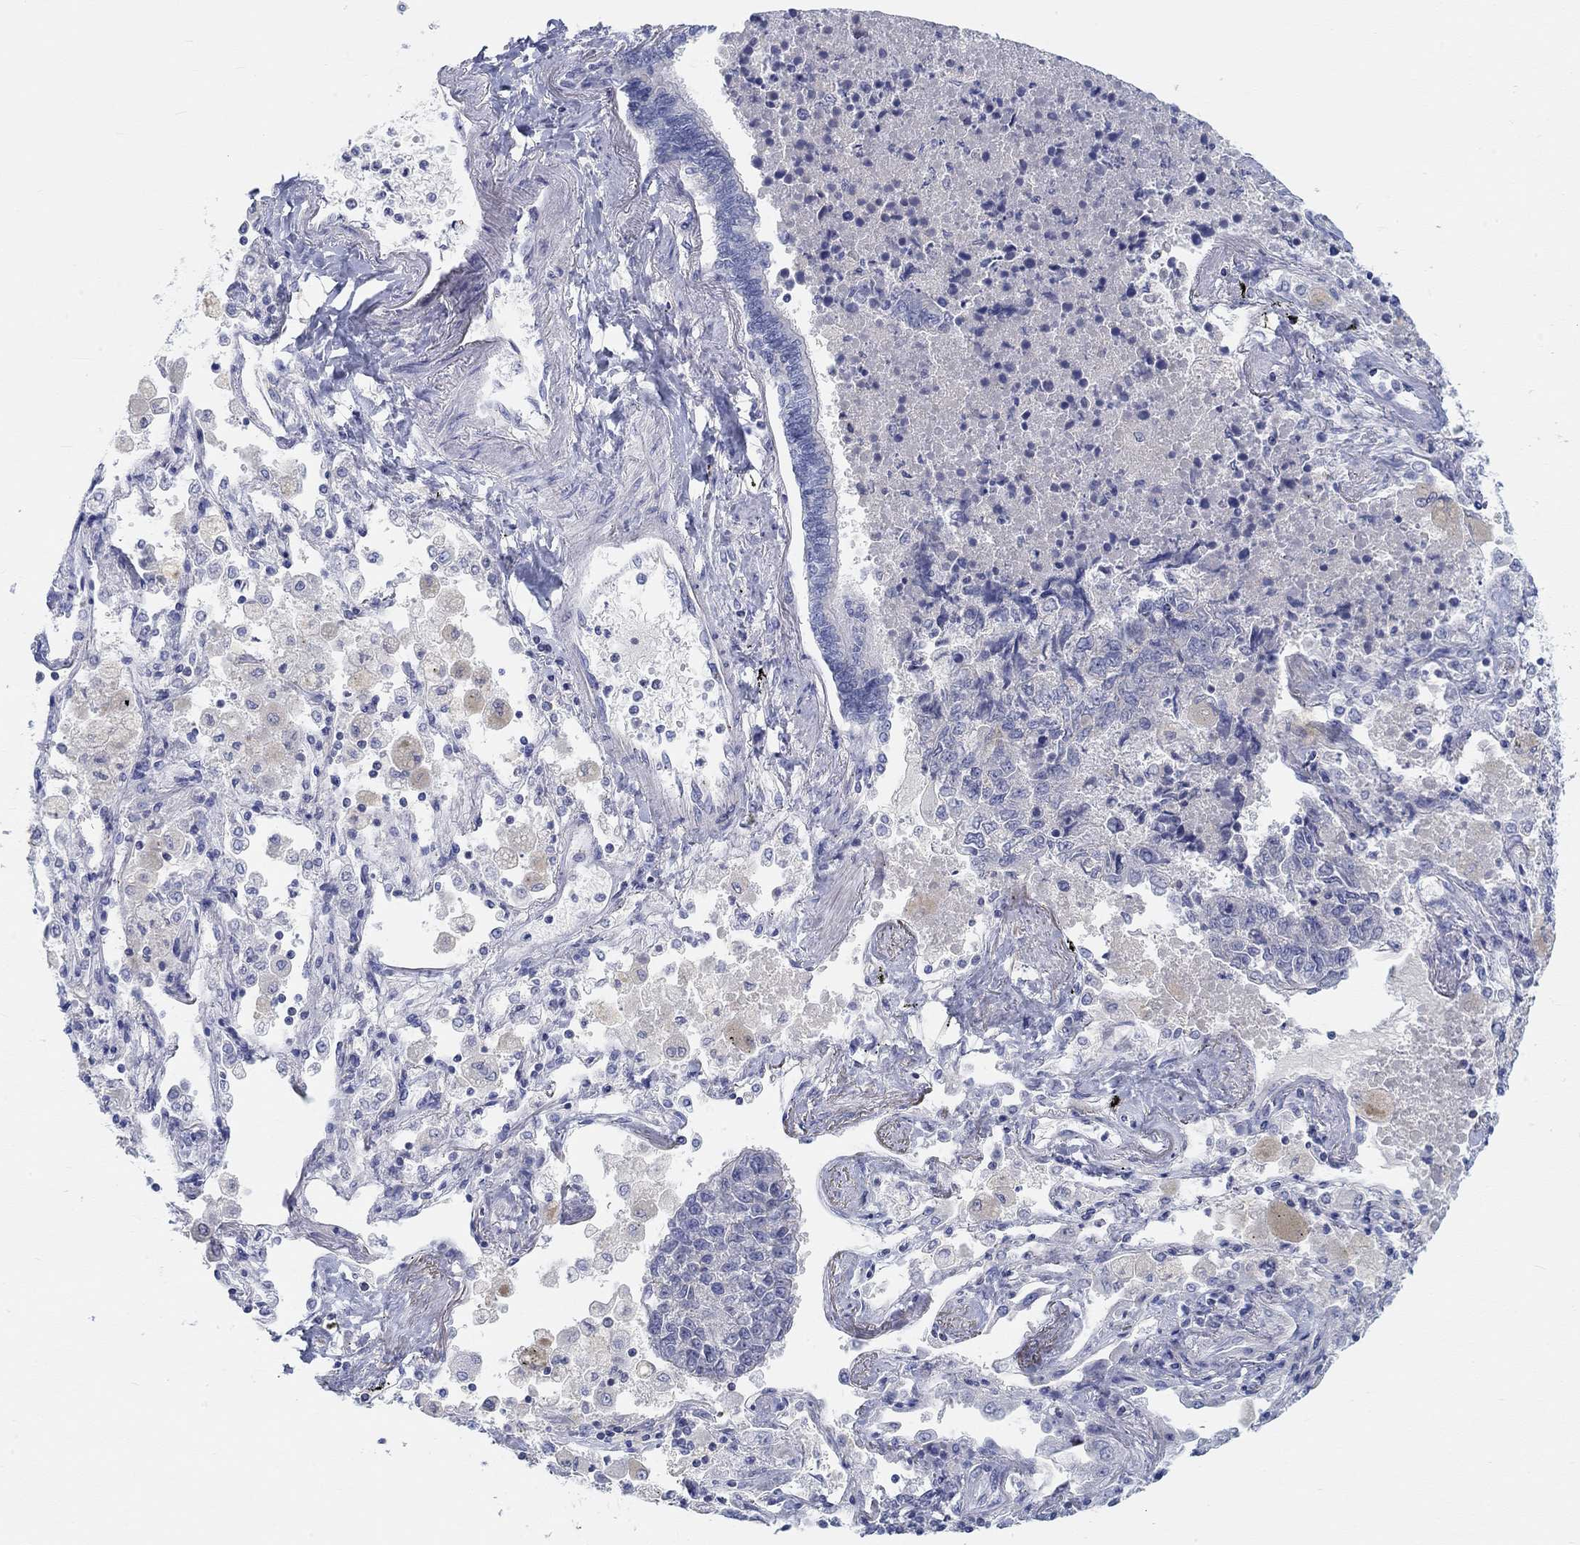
{"staining": {"intensity": "weak", "quantity": "<25%", "location": "cytoplasmic/membranous"}, "tissue": "lung cancer", "cell_type": "Tumor cells", "image_type": "cancer", "snomed": [{"axis": "morphology", "description": "Adenocarcinoma, NOS"}, {"axis": "topography", "description": "Lung"}], "caption": "Tumor cells are negative for protein expression in human lung adenocarcinoma.", "gene": "NAV3", "patient": {"sex": "male", "age": 49}}